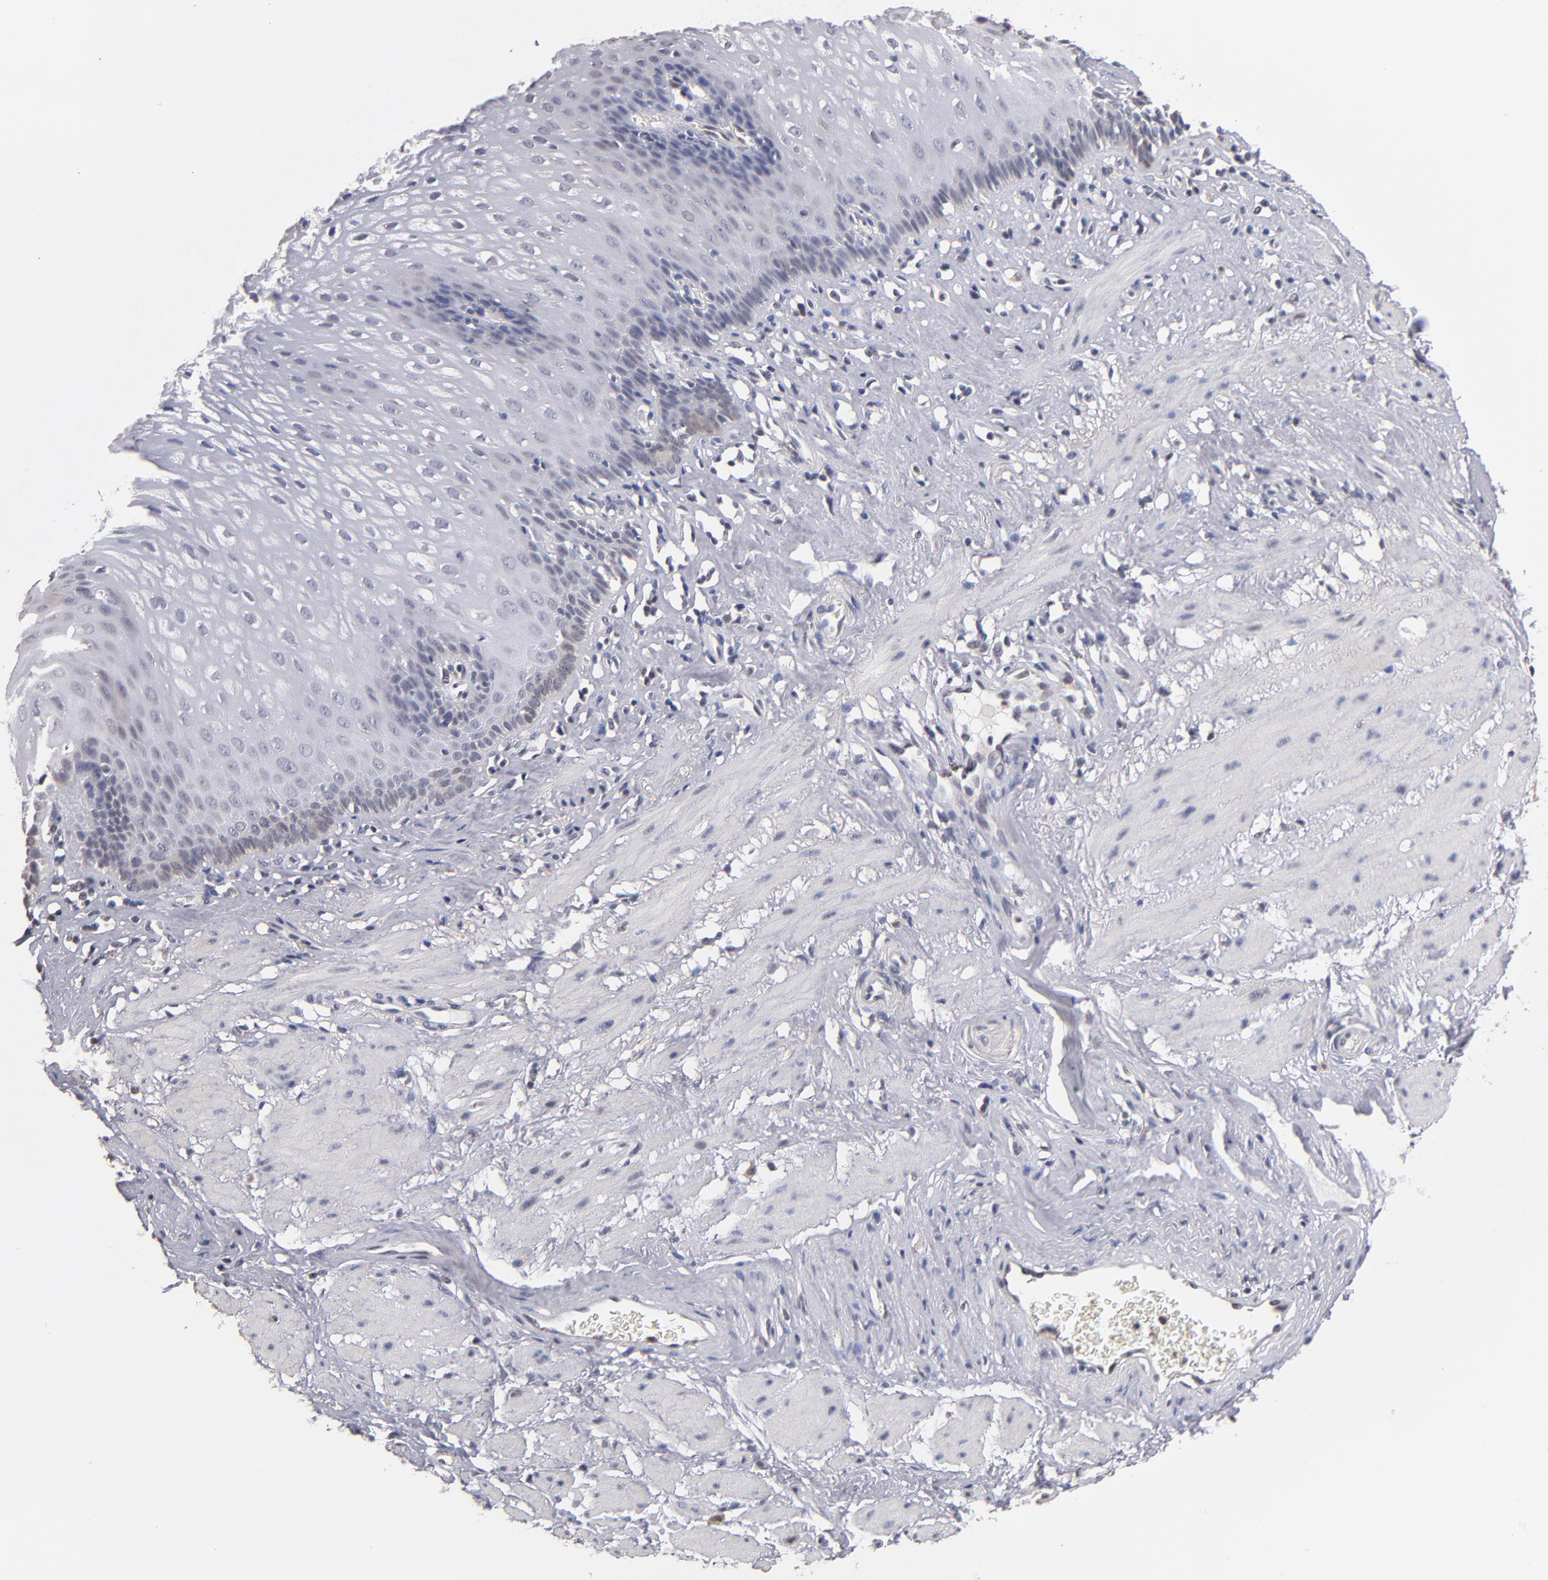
{"staining": {"intensity": "negative", "quantity": "none", "location": "none"}, "tissue": "esophagus", "cell_type": "Squamous epithelial cells", "image_type": "normal", "snomed": [{"axis": "morphology", "description": "Normal tissue, NOS"}, {"axis": "topography", "description": "Esophagus"}], "caption": "Immunohistochemistry (IHC) photomicrograph of benign esophagus stained for a protein (brown), which shows no staining in squamous epithelial cells. (DAB (3,3'-diaminobenzidine) immunohistochemistry (IHC), high magnification).", "gene": "PSMD10", "patient": {"sex": "female", "age": 70}}